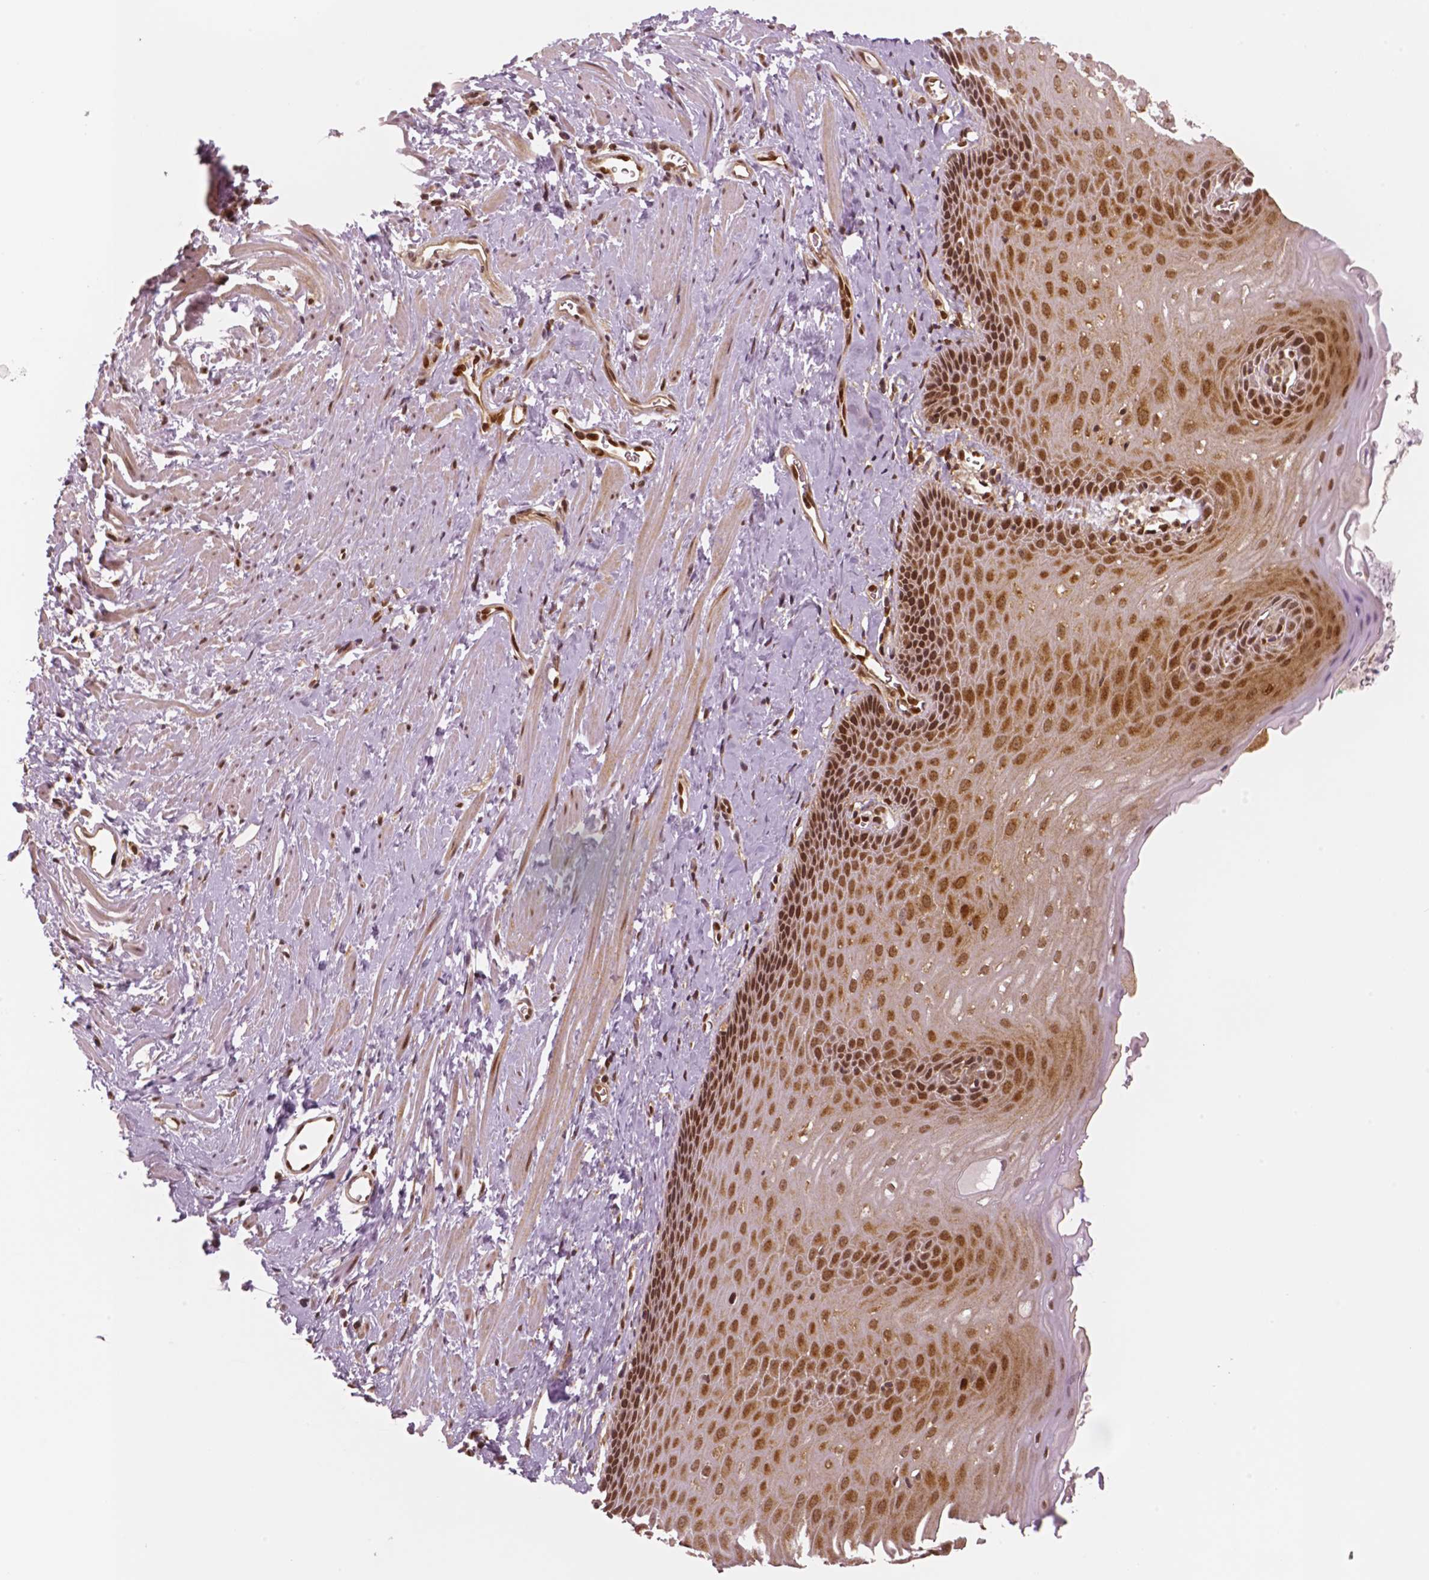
{"staining": {"intensity": "moderate", "quantity": ">75%", "location": "cytoplasmic/membranous,nuclear"}, "tissue": "esophagus", "cell_type": "Squamous epithelial cells", "image_type": "normal", "snomed": [{"axis": "morphology", "description": "Normal tissue, NOS"}, {"axis": "topography", "description": "Esophagus"}], "caption": "A brown stain shows moderate cytoplasmic/membranous,nuclear staining of a protein in squamous epithelial cells of normal human esophagus. (brown staining indicates protein expression, while blue staining denotes nuclei).", "gene": "STAT3", "patient": {"sex": "male", "age": 64}}